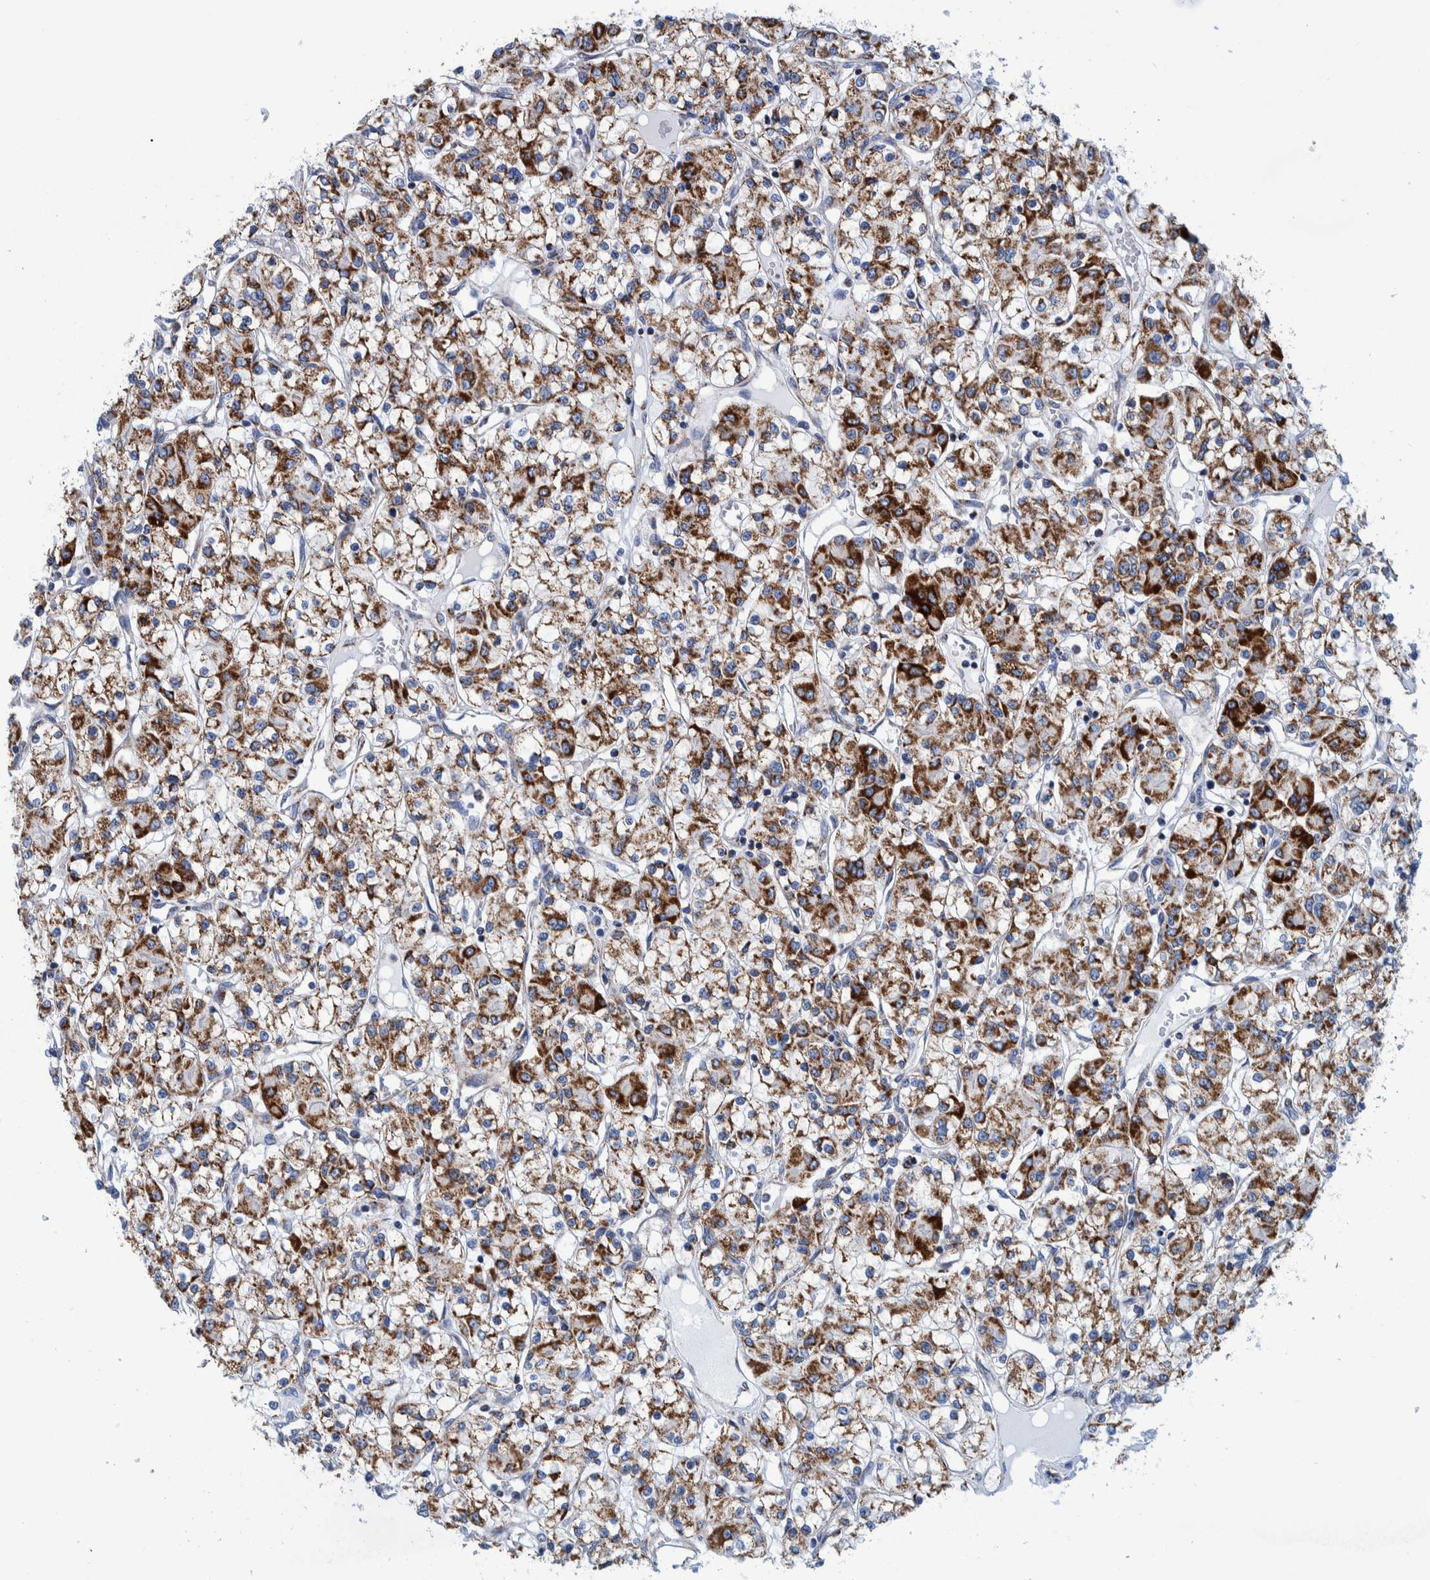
{"staining": {"intensity": "strong", "quantity": ">75%", "location": "cytoplasmic/membranous"}, "tissue": "renal cancer", "cell_type": "Tumor cells", "image_type": "cancer", "snomed": [{"axis": "morphology", "description": "Adenocarcinoma, NOS"}, {"axis": "topography", "description": "Kidney"}], "caption": "Immunohistochemical staining of human renal cancer (adenocarcinoma) exhibits high levels of strong cytoplasmic/membranous protein positivity in about >75% of tumor cells. (DAB IHC, brown staining for protein, blue staining for nuclei).", "gene": "BZW2", "patient": {"sex": "female", "age": 59}}